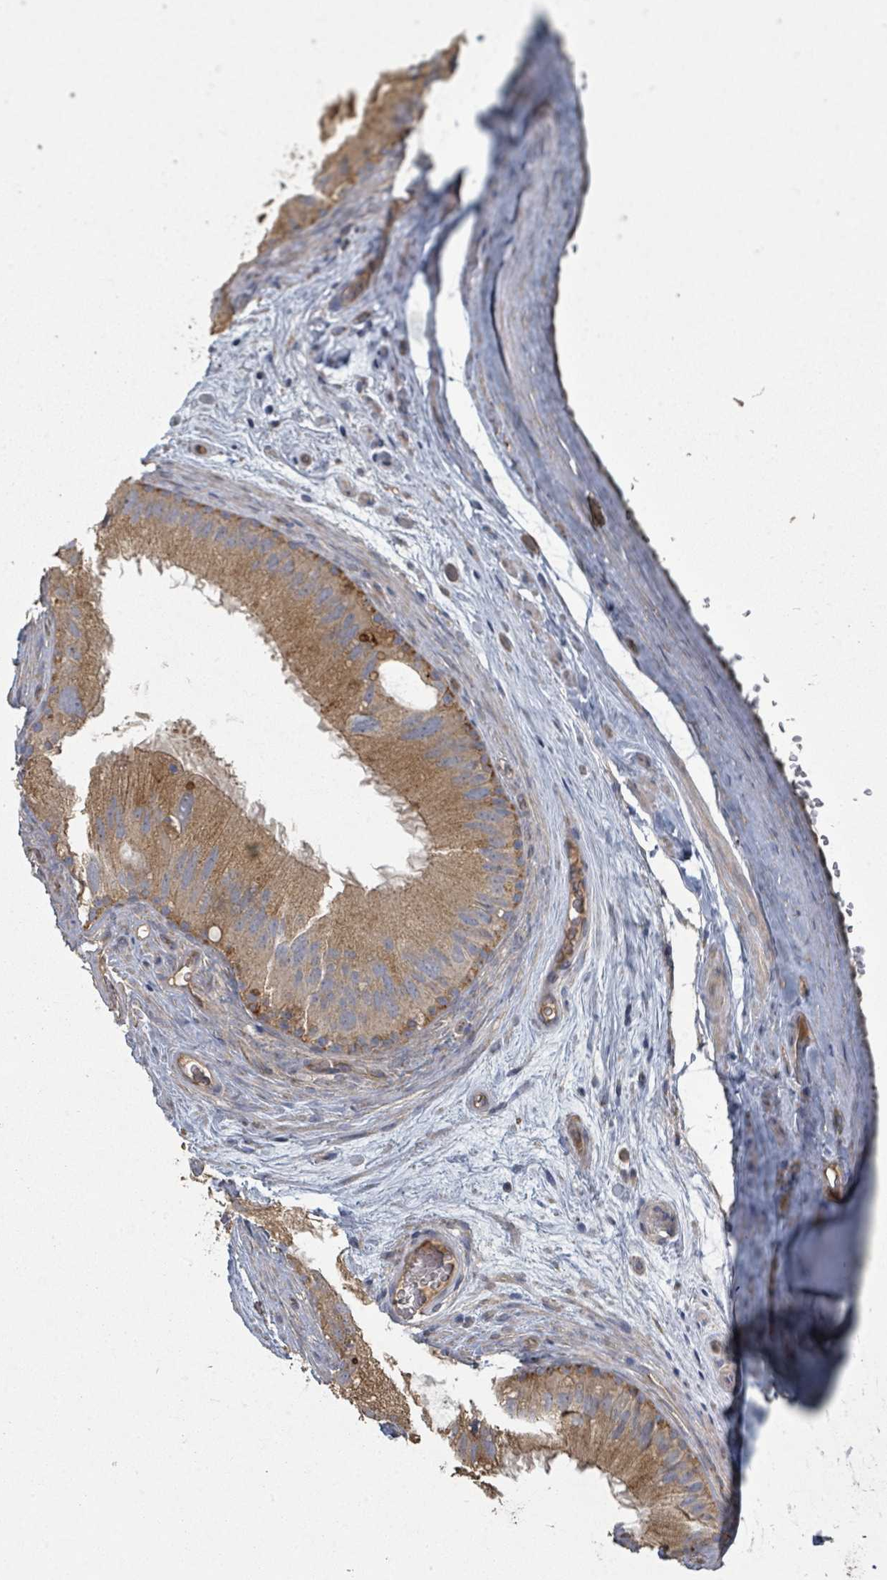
{"staining": {"intensity": "moderate", "quantity": ">75%", "location": "cytoplasmic/membranous"}, "tissue": "epididymis", "cell_type": "Glandular cells", "image_type": "normal", "snomed": [{"axis": "morphology", "description": "Normal tissue, NOS"}, {"axis": "topography", "description": "Epididymis"}], "caption": "High-power microscopy captured an IHC micrograph of normal epididymis, revealing moderate cytoplasmic/membranous expression in about >75% of glandular cells. The protein of interest is stained brown, and the nuclei are stained in blue (DAB (3,3'-diaminobenzidine) IHC with brightfield microscopy, high magnification).", "gene": "WDFY1", "patient": {"sex": "male", "age": 50}}